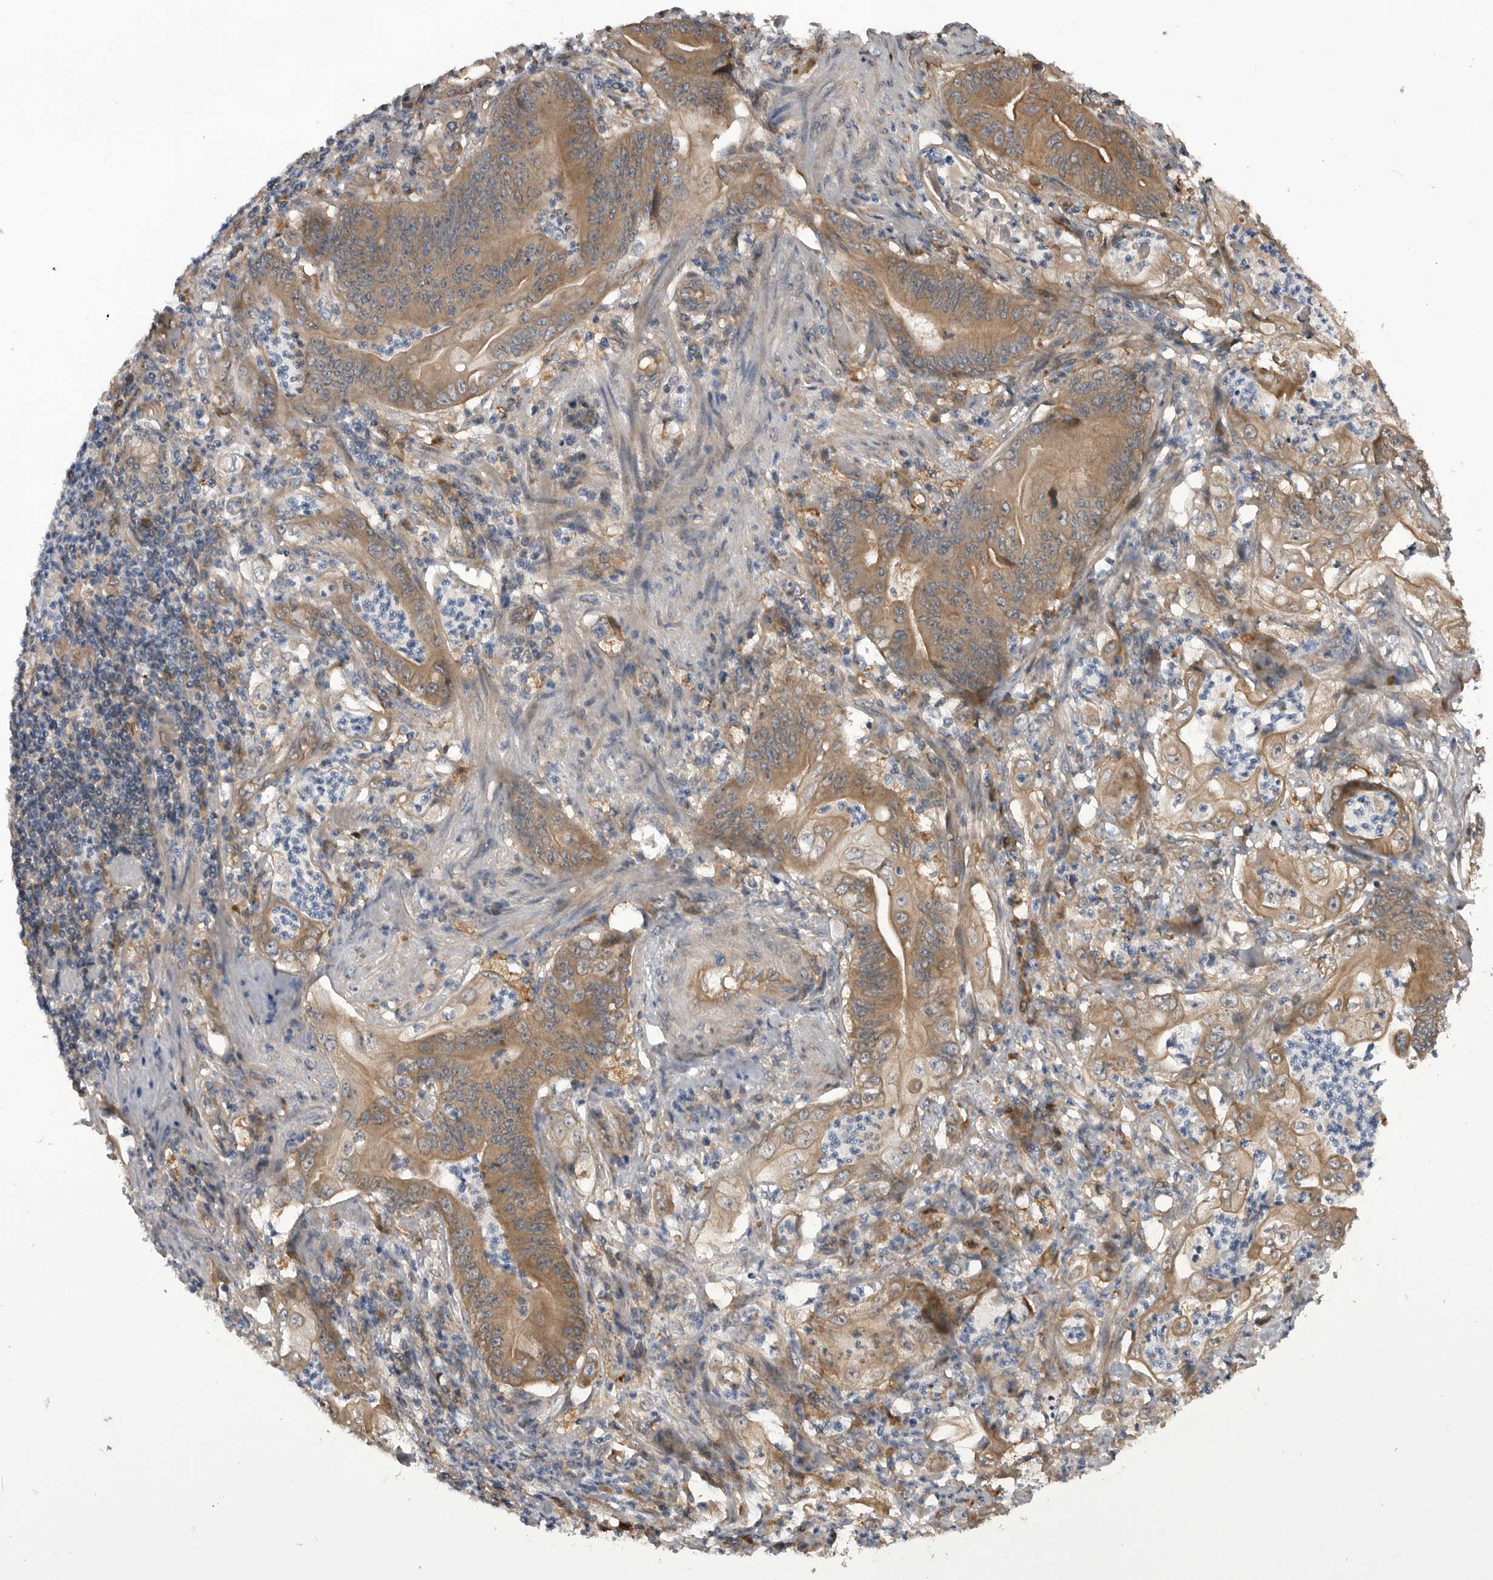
{"staining": {"intensity": "moderate", "quantity": ">75%", "location": "cytoplasmic/membranous"}, "tissue": "stomach cancer", "cell_type": "Tumor cells", "image_type": "cancer", "snomed": [{"axis": "morphology", "description": "Adenocarcinoma, NOS"}, {"axis": "topography", "description": "Stomach"}], "caption": "The histopathology image displays staining of stomach adenocarcinoma, revealing moderate cytoplasmic/membranous protein positivity (brown color) within tumor cells. The staining was performed using DAB, with brown indicating positive protein expression. Nuclei are stained blue with hematoxylin.", "gene": "RAB3GAP2", "patient": {"sex": "female", "age": 73}}